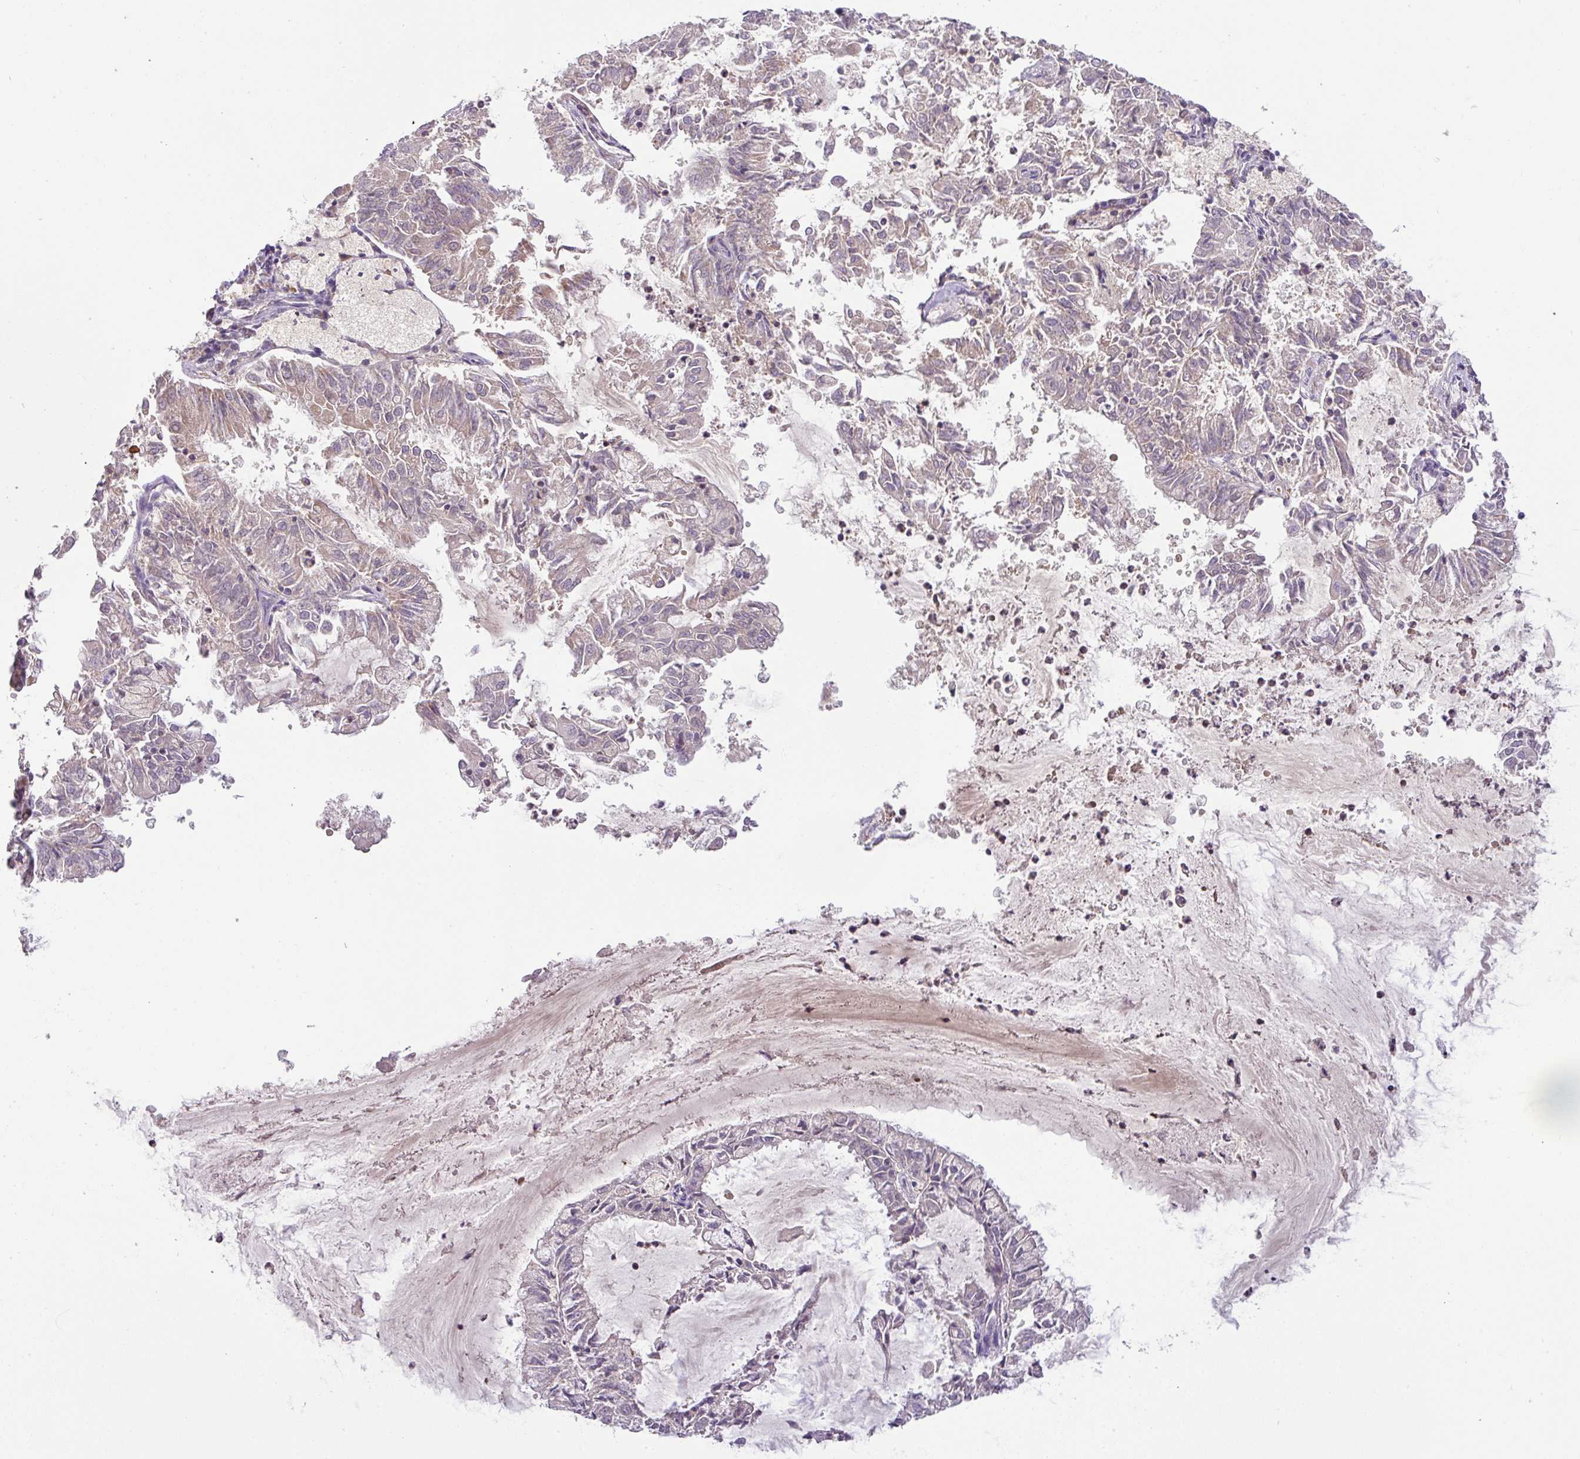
{"staining": {"intensity": "negative", "quantity": "none", "location": "none"}, "tissue": "endometrial cancer", "cell_type": "Tumor cells", "image_type": "cancer", "snomed": [{"axis": "morphology", "description": "Adenocarcinoma, NOS"}, {"axis": "topography", "description": "Endometrium"}], "caption": "This is an immunohistochemistry (IHC) micrograph of endometrial cancer (adenocarcinoma). There is no staining in tumor cells.", "gene": "HOXC13", "patient": {"sex": "female", "age": 57}}